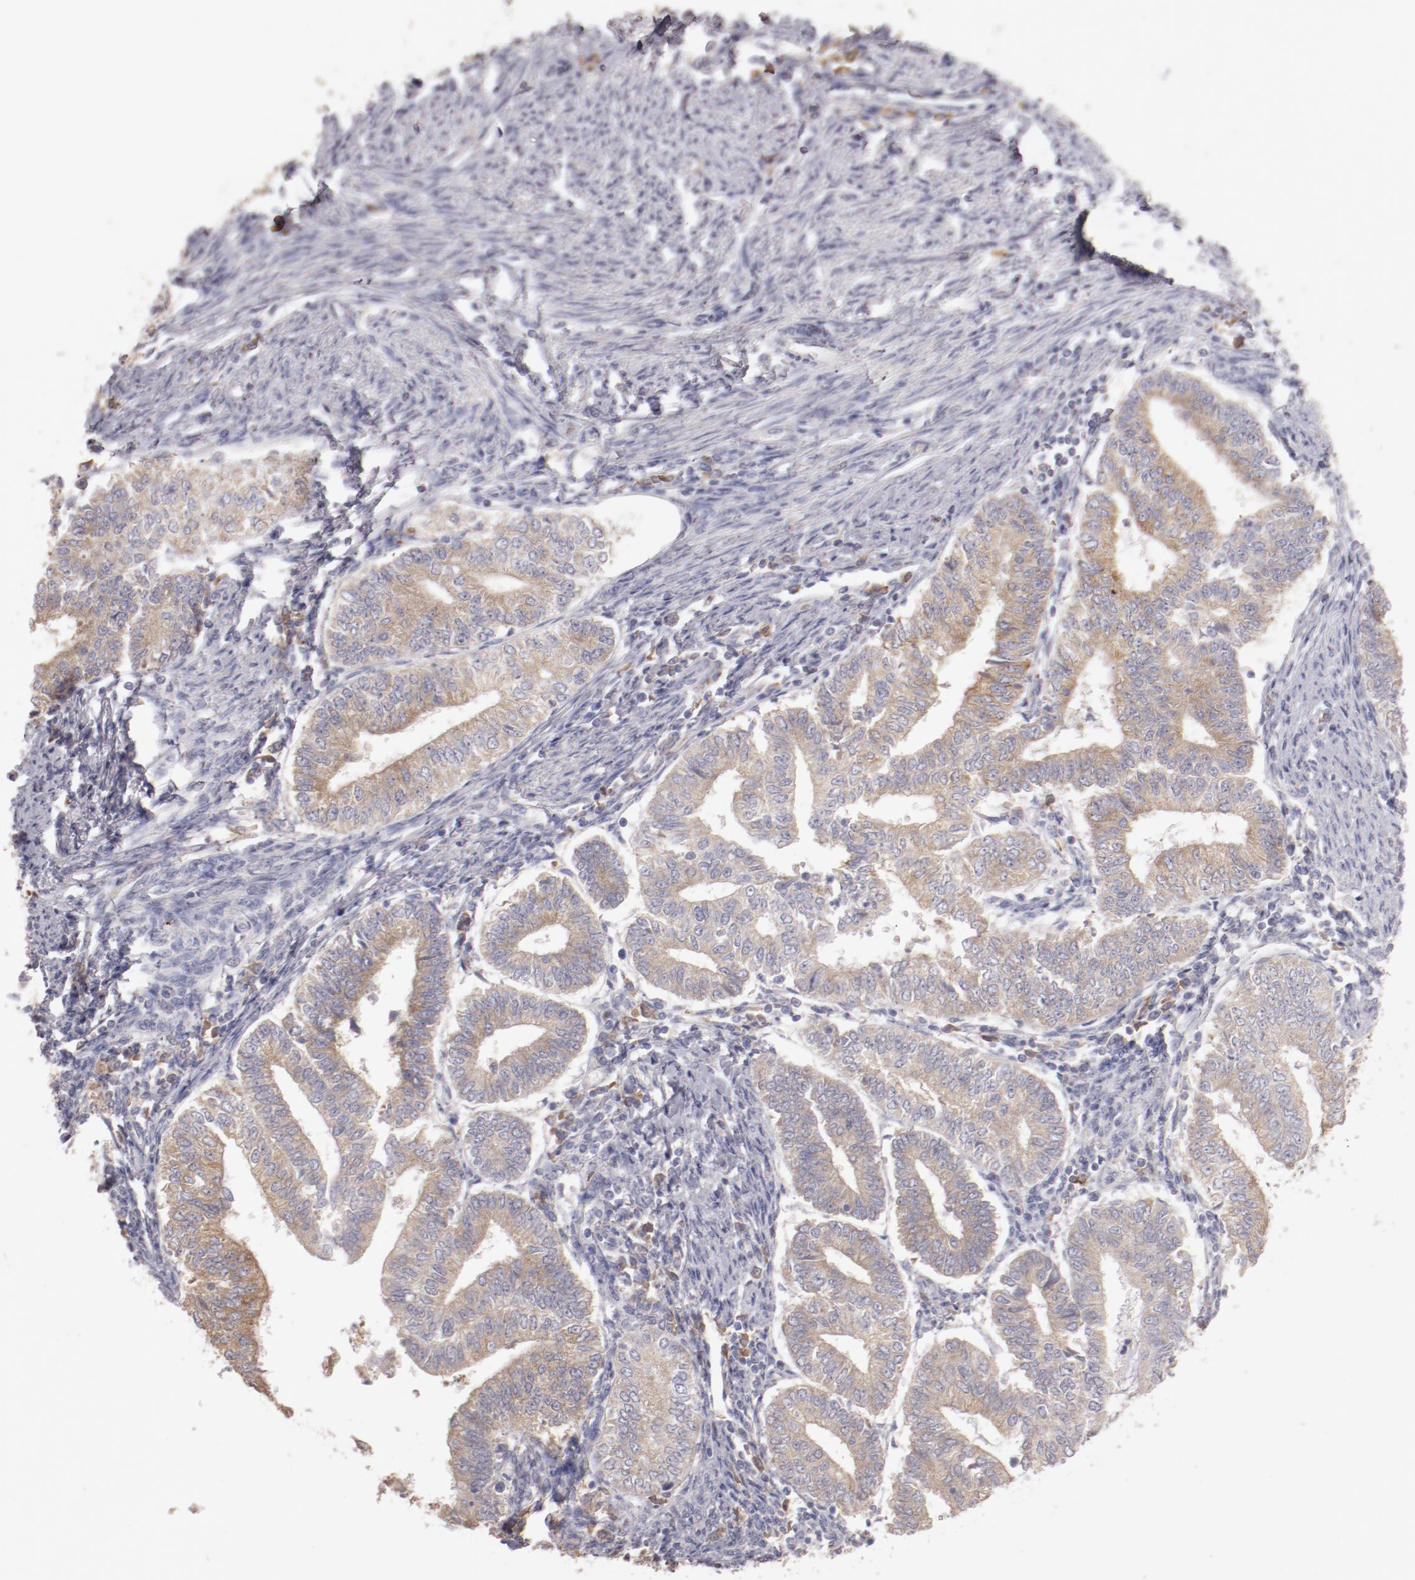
{"staining": {"intensity": "weak", "quantity": ">75%", "location": "cytoplasmic/membranous"}, "tissue": "endometrial cancer", "cell_type": "Tumor cells", "image_type": "cancer", "snomed": [{"axis": "morphology", "description": "Adenocarcinoma, NOS"}, {"axis": "topography", "description": "Endometrium"}], "caption": "Immunohistochemical staining of human endometrial adenocarcinoma demonstrates weak cytoplasmic/membranous protein expression in about >75% of tumor cells. (Brightfield microscopy of DAB IHC at high magnification).", "gene": "ENTPD5", "patient": {"sex": "female", "age": 66}}